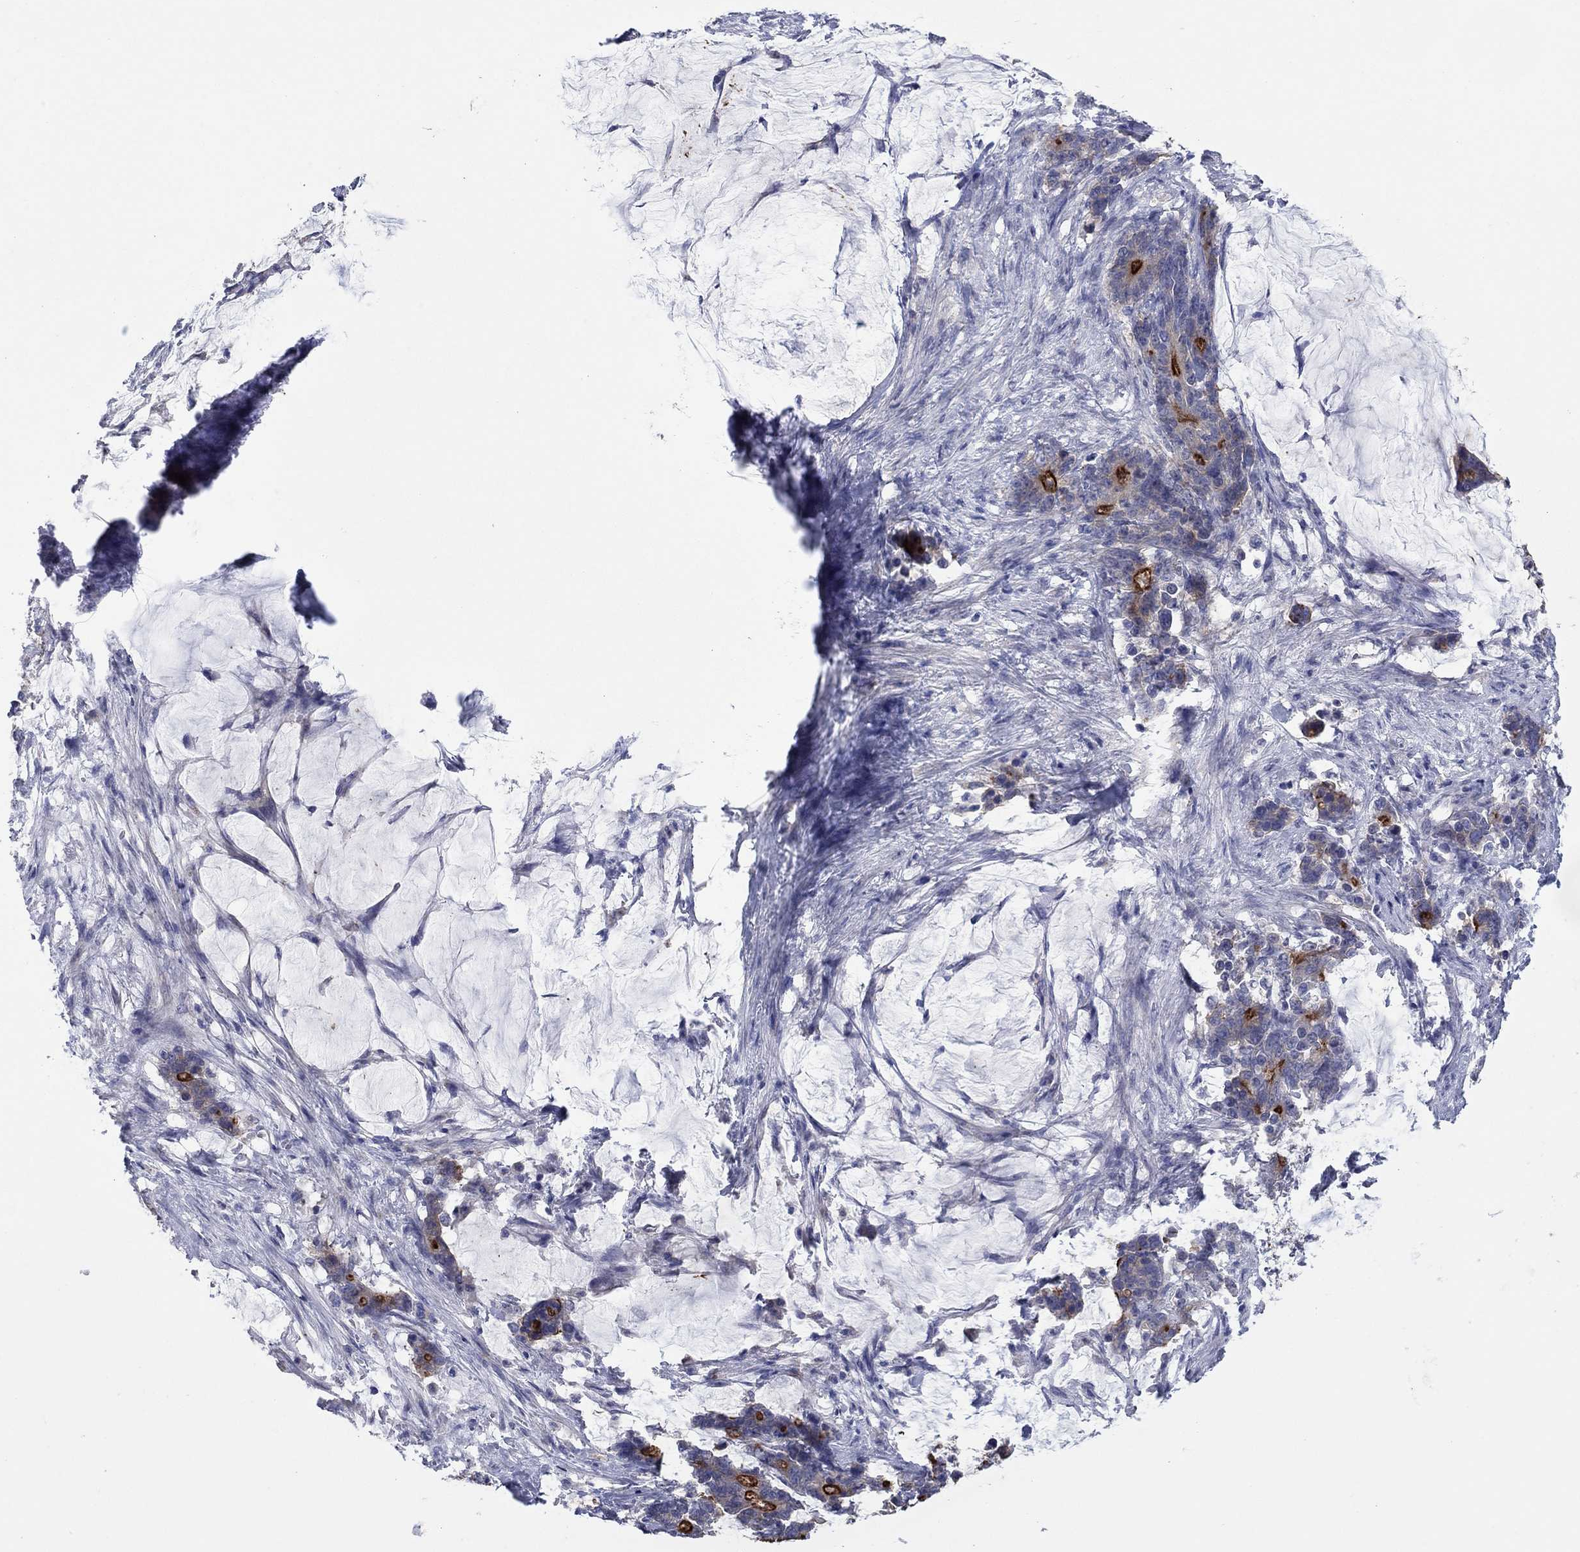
{"staining": {"intensity": "strong", "quantity": "<25%", "location": "cytoplasmic/membranous"}, "tissue": "stomach cancer", "cell_type": "Tumor cells", "image_type": "cancer", "snomed": [{"axis": "morphology", "description": "Normal tissue, NOS"}, {"axis": "morphology", "description": "Adenocarcinoma, NOS"}, {"axis": "topography", "description": "Stomach"}], "caption": "High-power microscopy captured an IHC photomicrograph of stomach cancer (adenocarcinoma), revealing strong cytoplasmic/membranous expression in approximately <25% of tumor cells. The staining was performed using DAB, with brown indicating positive protein expression. Nuclei are stained blue with hematoxylin.", "gene": "TPRN", "patient": {"sex": "female", "age": 64}}